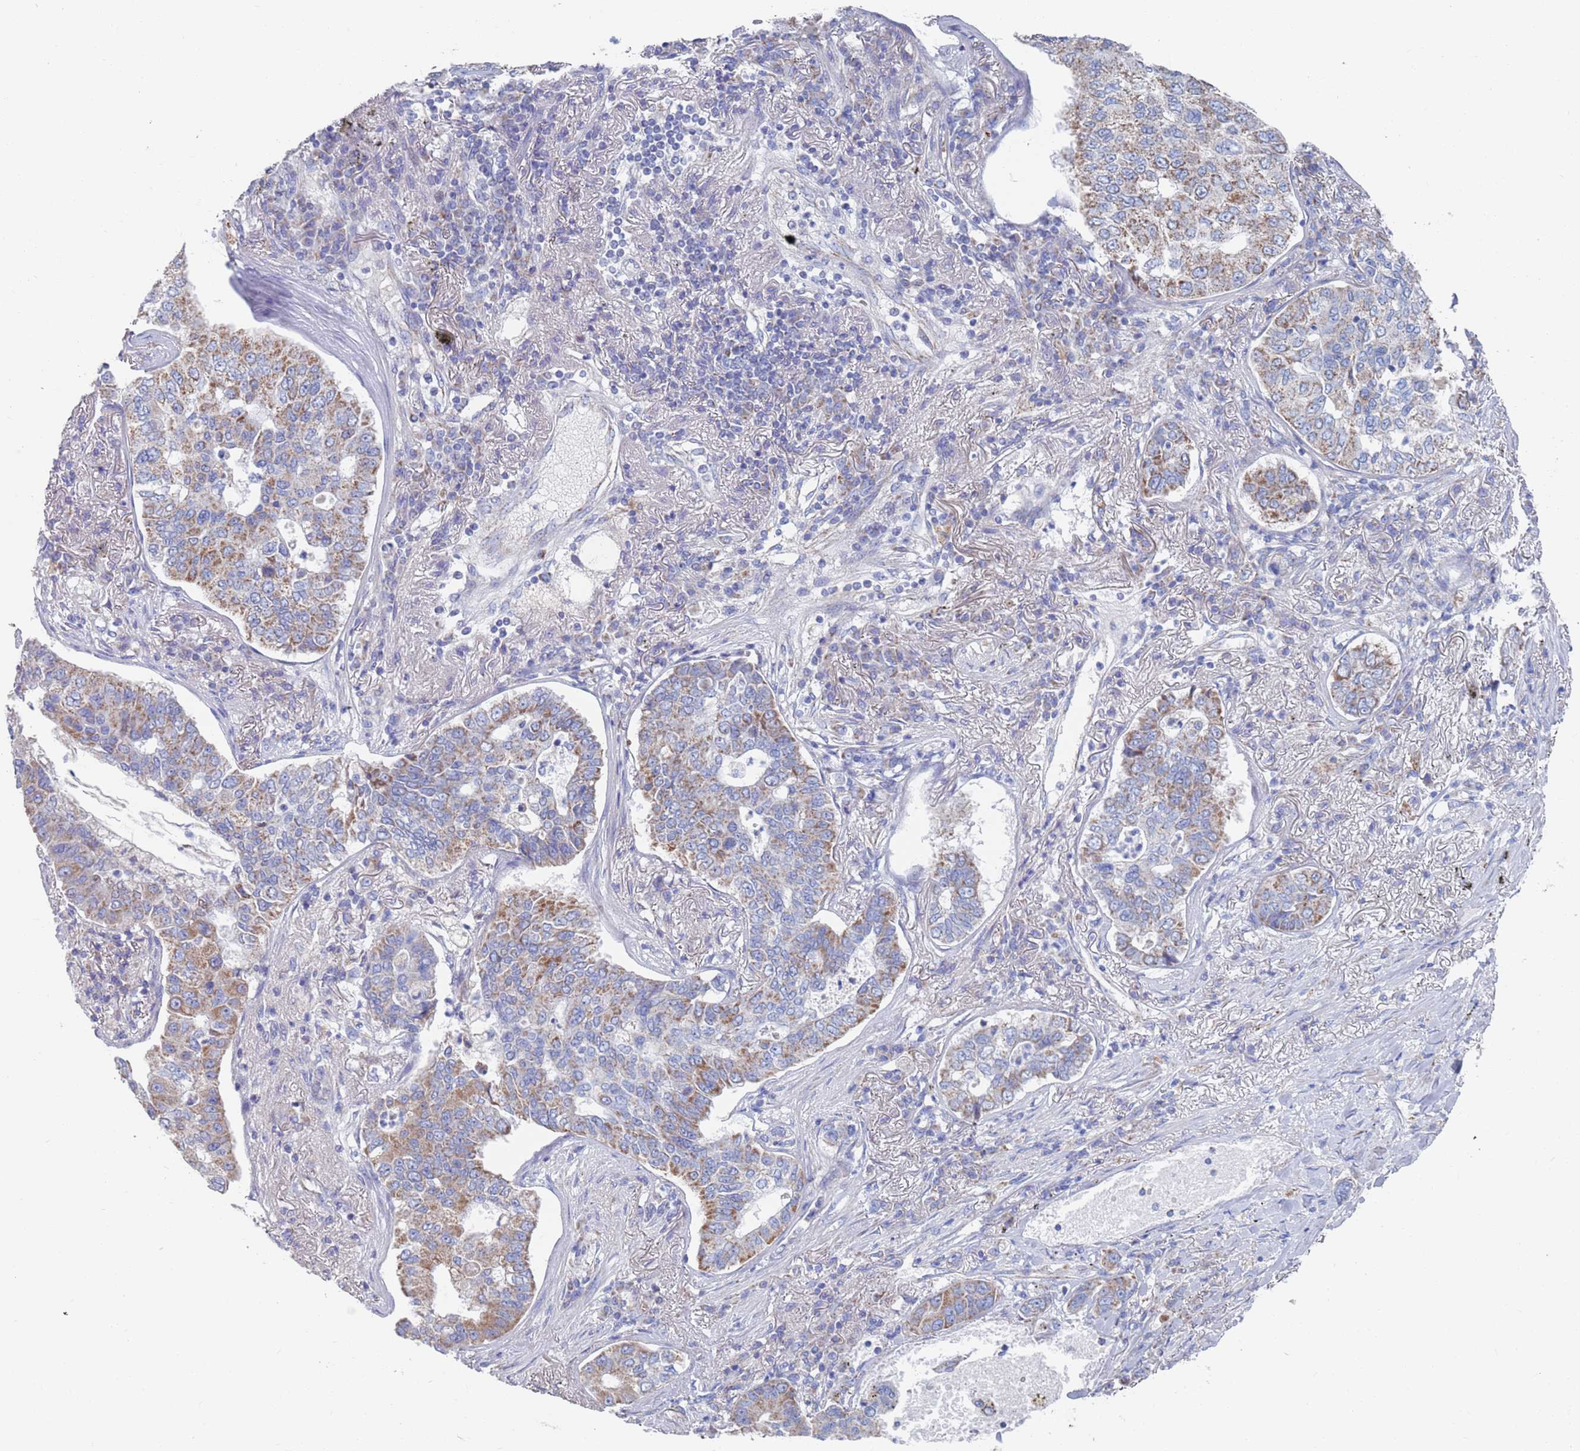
{"staining": {"intensity": "moderate", "quantity": "25%-75%", "location": "cytoplasmic/membranous"}, "tissue": "lung cancer", "cell_type": "Tumor cells", "image_type": "cancer", "snomed": [{"axis": "morphology", "description": "Adenocarcinoma, NOS"}, {"axis": "topography", "description": "Lung"}], "caption": "DAB (3,3'-diaminobenzidine) immunohistochemical staining of human adenocarcinoma (lung) demonstrates moderate cytoplasmic/membranous protein positivity in approximately 25%-75% of tumor cells.", "gene": "MRPL22", "patient": {"sex": "male", "age": 49}}